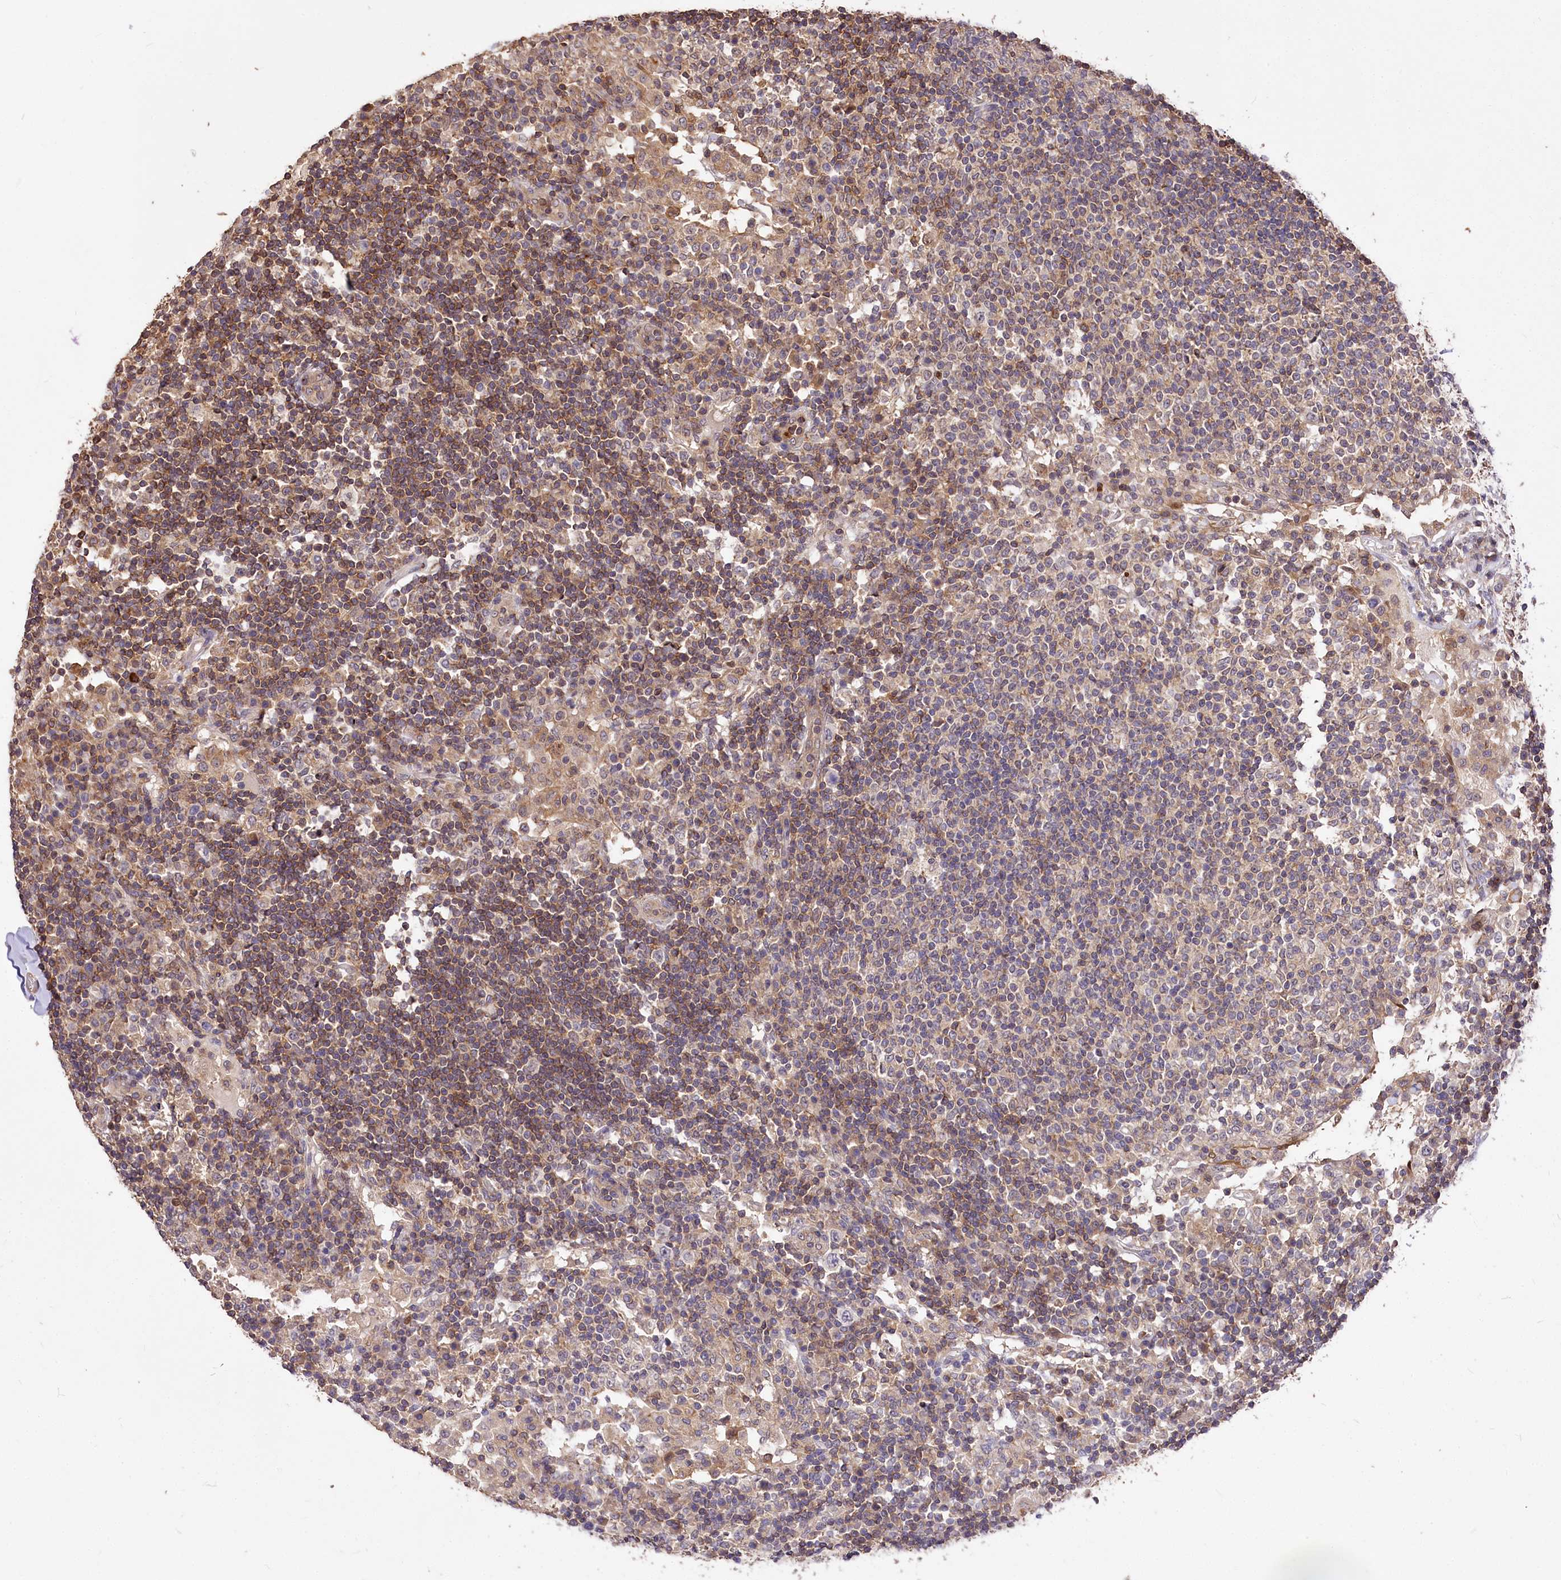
{"staining": {"intensity": "weak", "quantity": "<25%", "location": "cytoplasmic/membranous"}, "tissue": "lymph node", "cell_type": "Germinal center cells", "image_type": "normal", "snomed": [{"axis": "morphology", "description": "Normal tissue, NOS"}, {"axis": "topography", "description": "Lymph node"}], "caption": "The micrograph exhibits no staining of germinal center cells in unremarkable lymph node.", "gene": "SERGEF", "patient": {"sex": "female", "age": 53}}